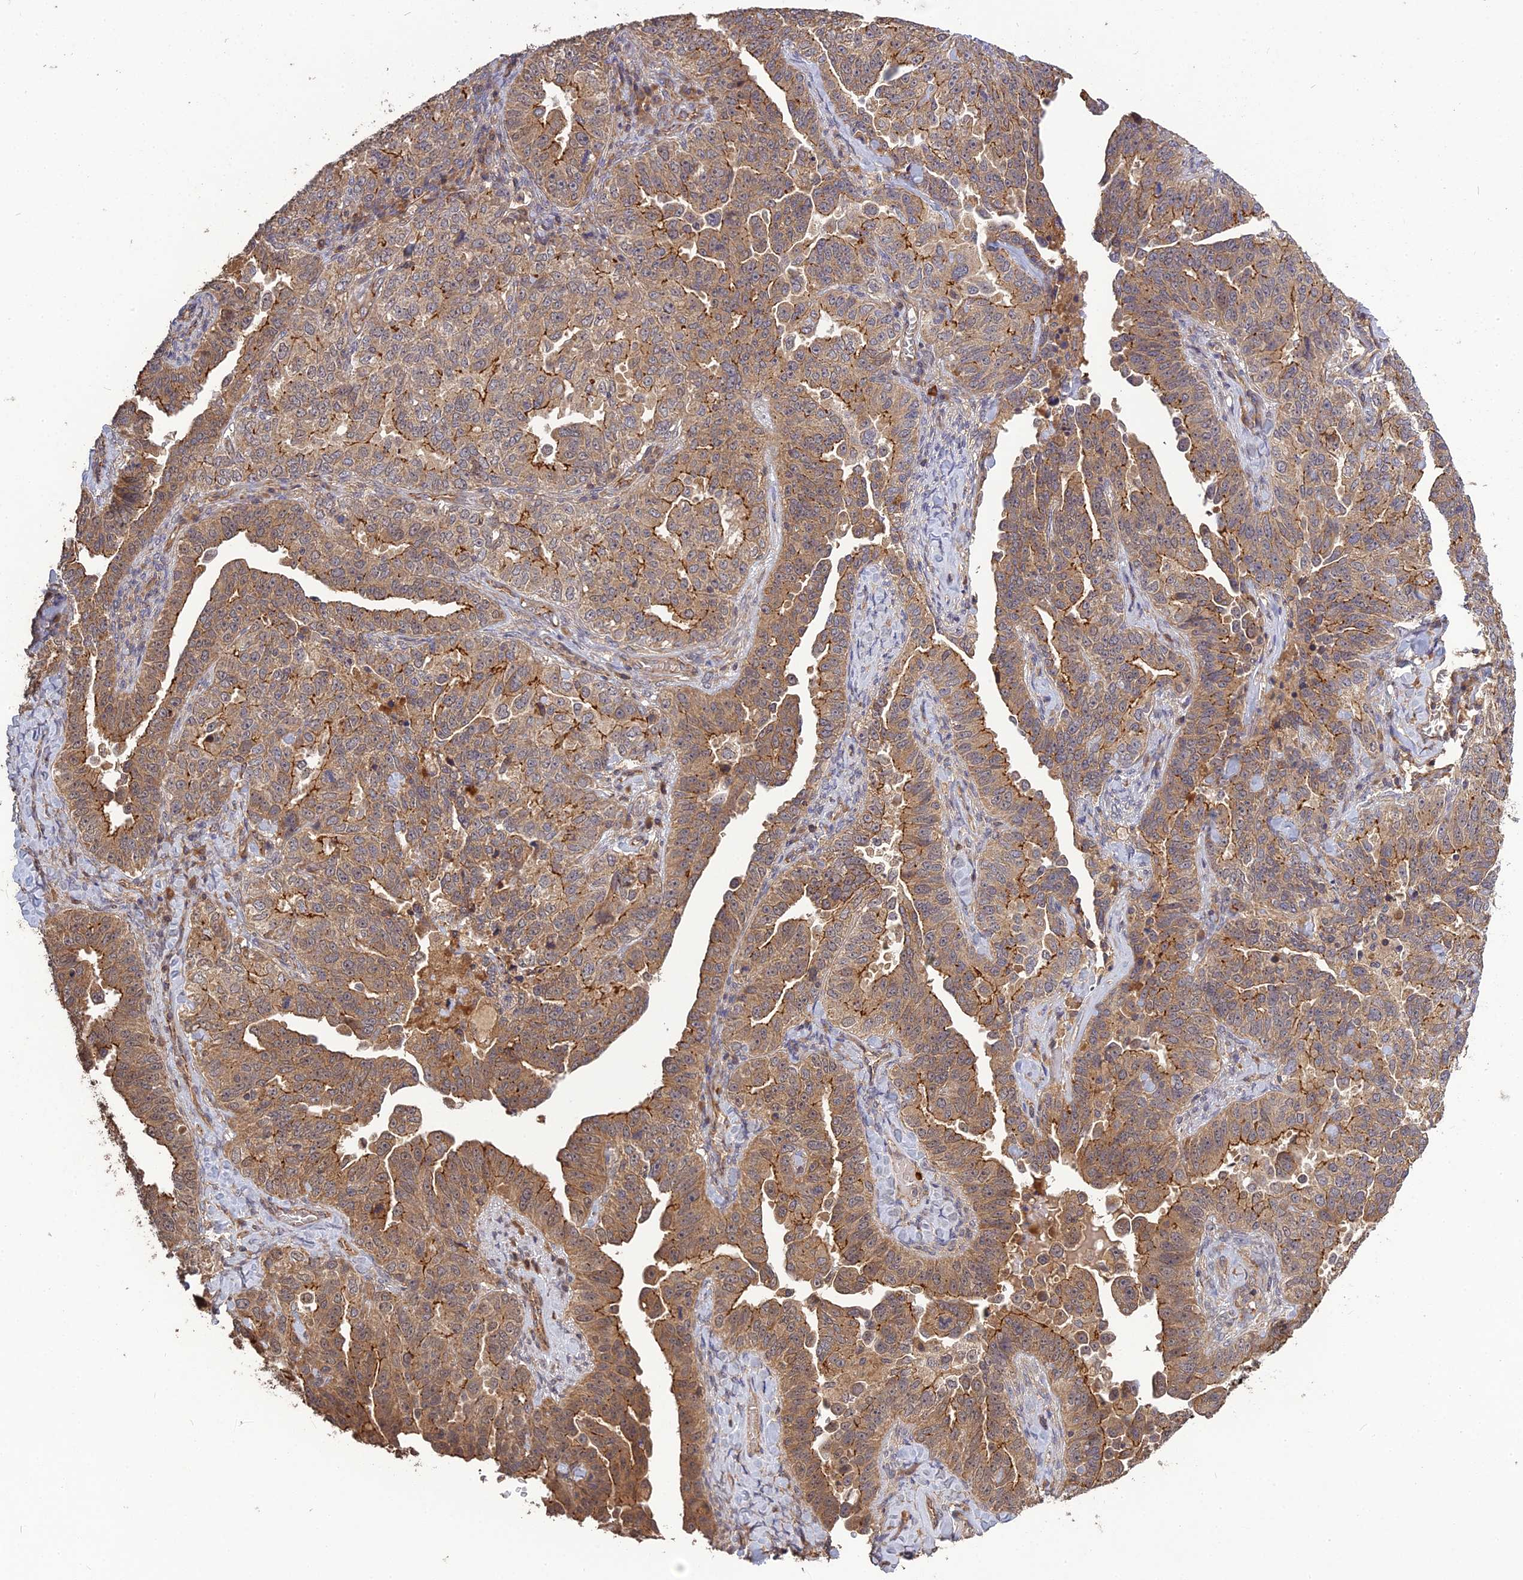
{"staining": {"intensity": "moderate", "quantity": ">75%", "location": "cytoplasmic/membranous"}, "tissue": "ovarian cancer", "cell_type": "Tumor cells", "image_type": "cancer", "snomed": [{"axis": "morphology", "description": "Carcinoma, endometroid"}, {"axis": "topography", "description": "Ovary"}], "caption": "Ovarian cancer stained with a protein marker exhibits moderate staining in tumor cells.", "gene": "ARHGAP40", "patient": {"sex": "female", "age": 62}}